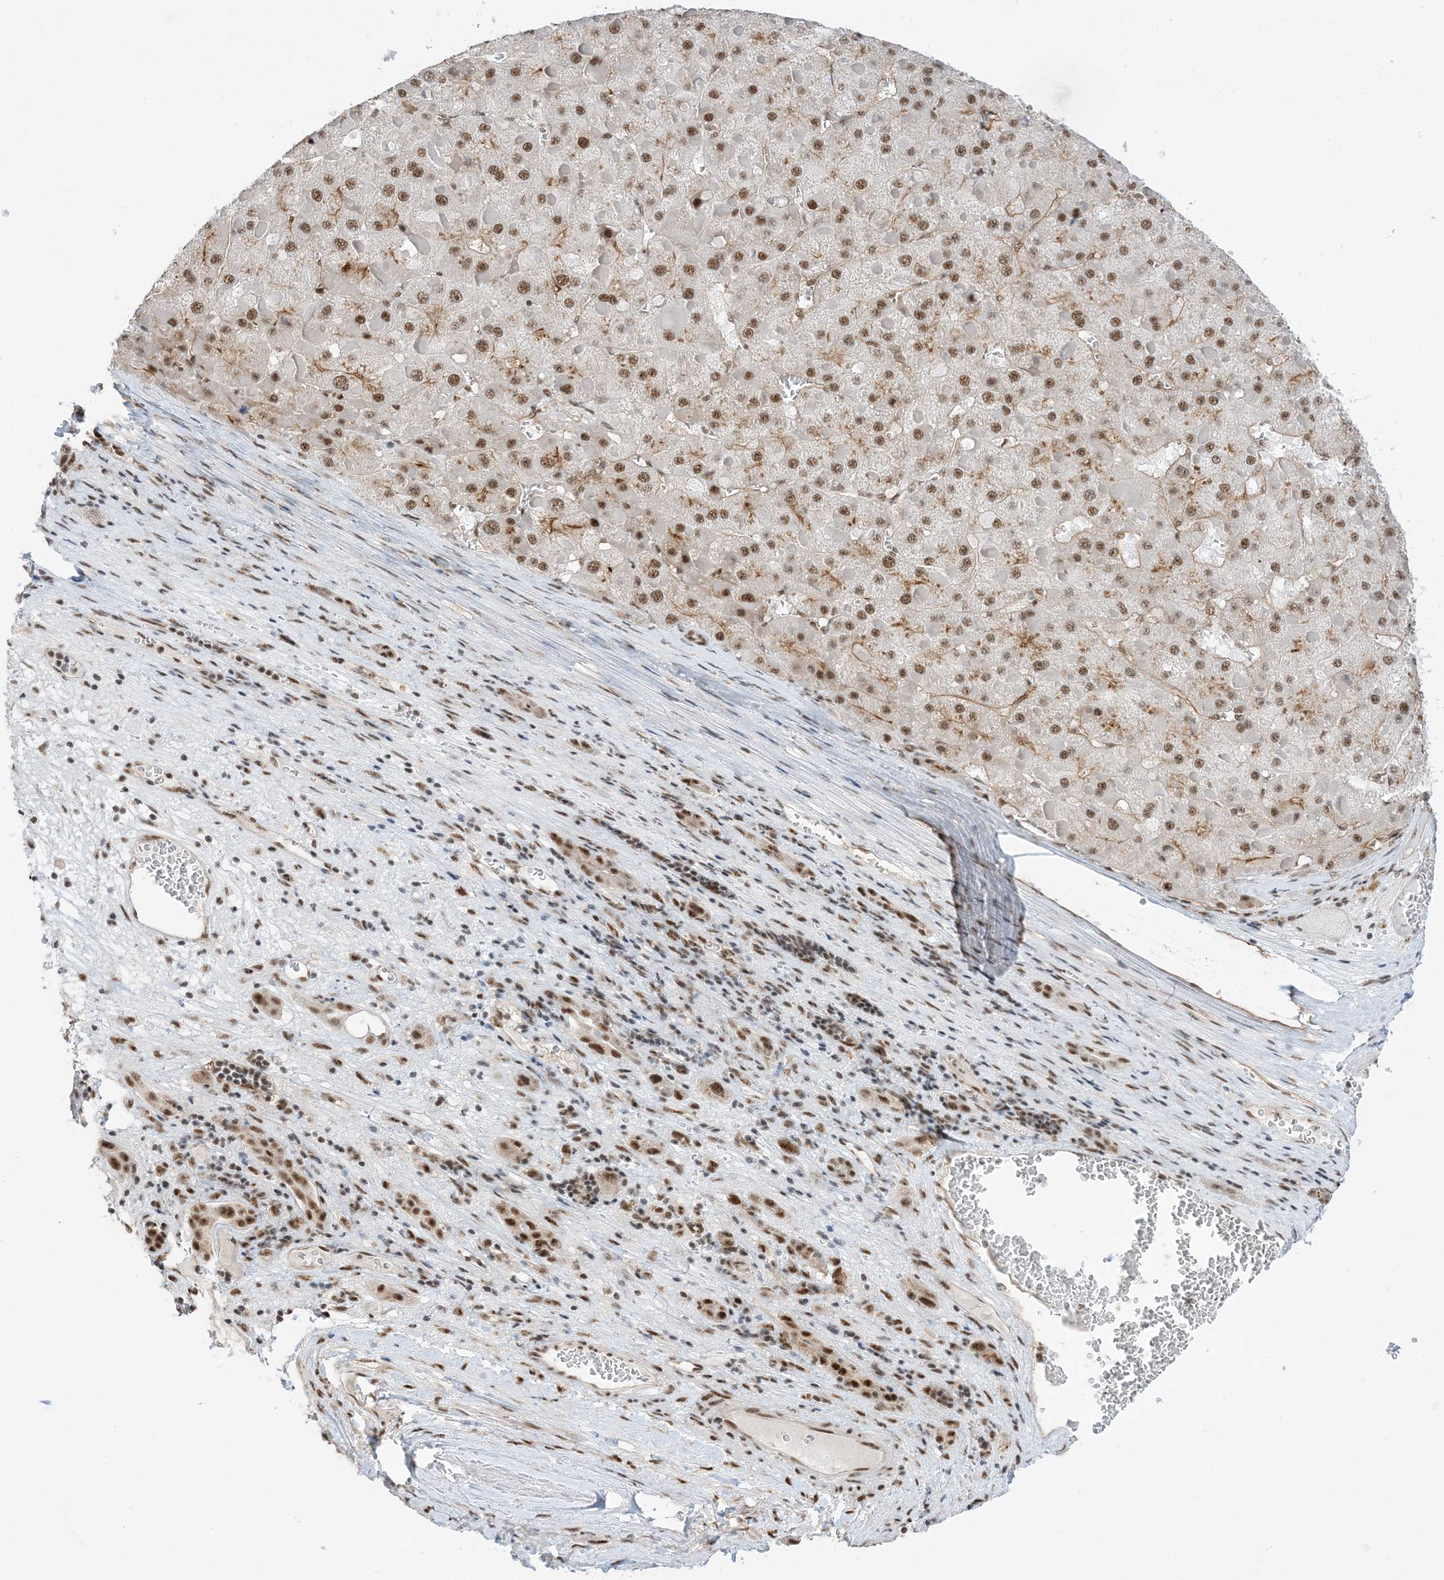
{"staining": {"intensity": "moderate", "quantity": ">75%", "location": "nuclear"}, "tissue": "liver cancer", "cell_type": "Tumor cells", "image_type": "cancer", "snomed": [{"axis": "morphology", "description": "Carcinoma, Hepatocellular, NOS"}, {"axis": "topography", "description": "Liver"}], "caption": "Liver cancer stained for a protein (brown) shows moderate nuclear positive expression in approximately >75% of tumor cells.", "gene": "SF3A3", "patient": {"sex": "female", "age": 73}}